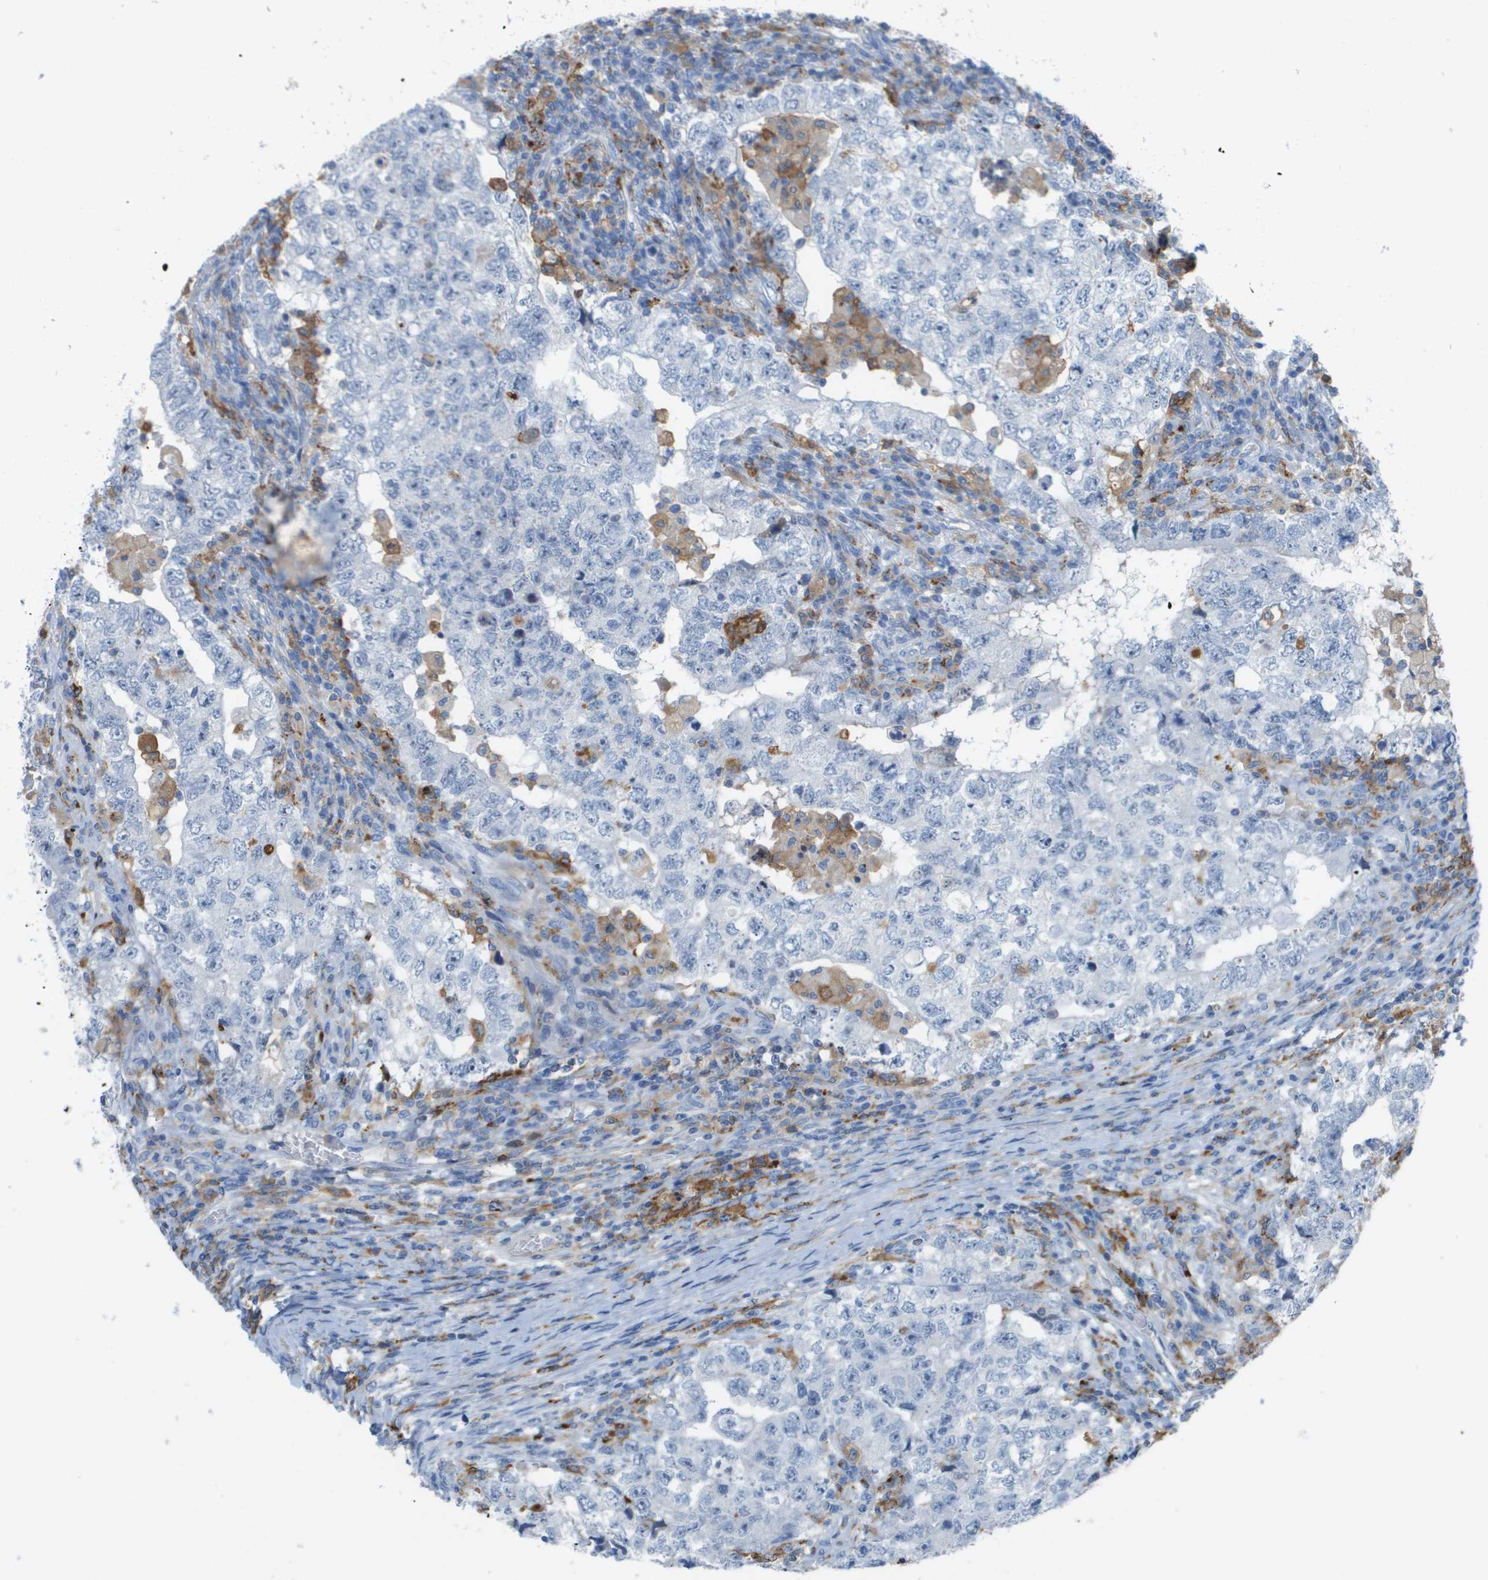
{"staining": {"intensity": "negative", "quantity": "none", "location": "none"}, "tissue": "testis cancer", "cell_type": "Tumor cells", "image_type": "cancer", "snomed": [{"axis": "morphology", "description": "Carcinoma, Embryonal, NOS"}, {"axis": "topography", "description": "Testis"}], "caption": "The IHC micrograph has no significant staining in tumor cells of embryonal carcinoma (testis) tissue.", "gene": "ZBTB43", "patient": {"sex": "male", "age": 36}}